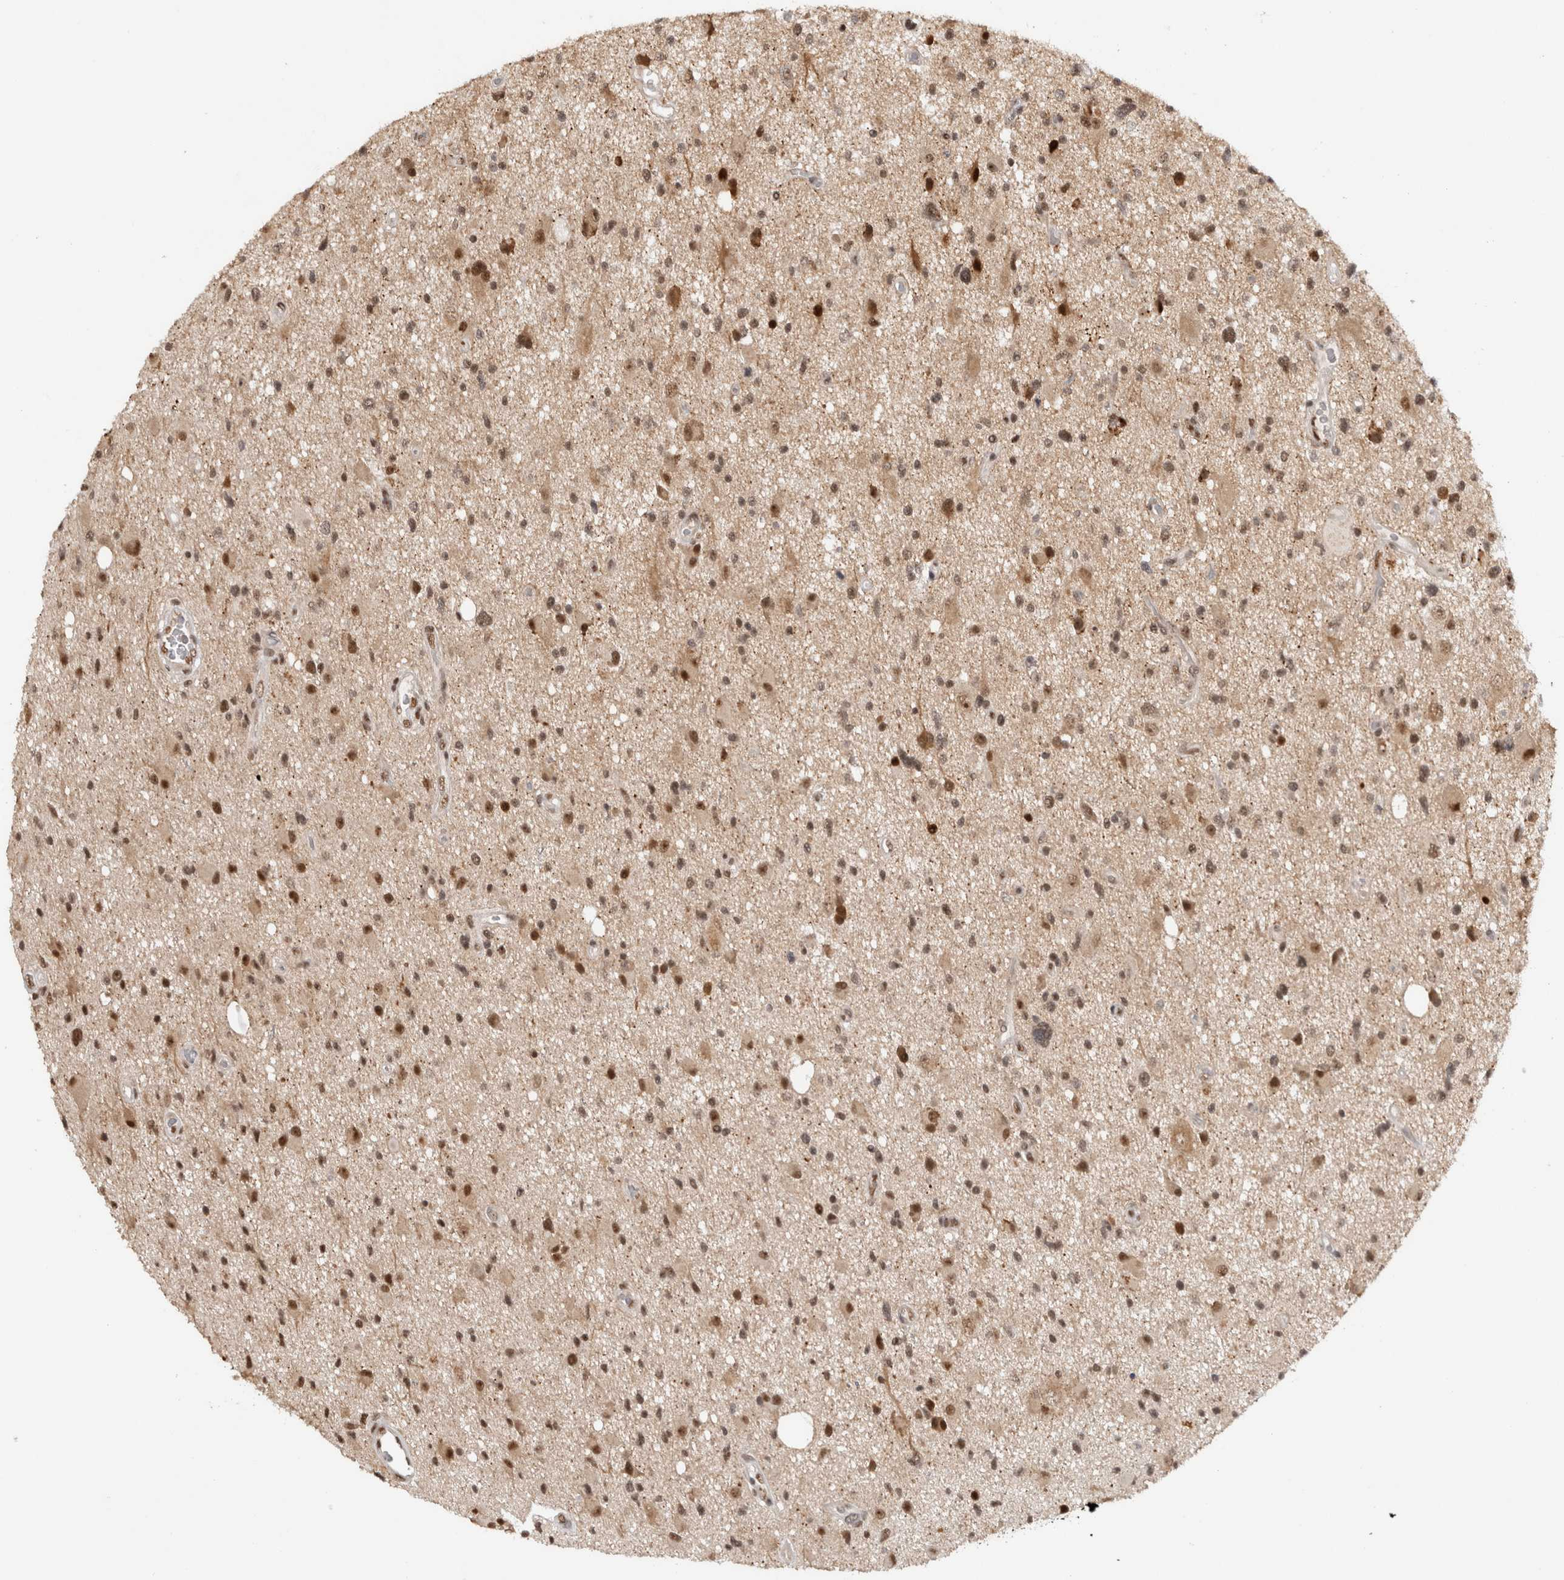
{"staining": {"intensity": "moderate", "quantity": ">75%", "location": "nuclear"}, "tissue": "glioma", "cell_type": "Tumor cells", "image_type": "cancer", "snomed": [{"axis": "morphology", "description": "Glioma, malignant, High grade"}, {"axis": "topography", "description": "Brain"}], "caption": "IHC image of human glioma stained for a protein (brown), which demonstrates medium levels of moderate nuclear expression in about >75% of tumor cells.", "gene": "HESX1", "patient": {"sex": "male", "age": 33}}